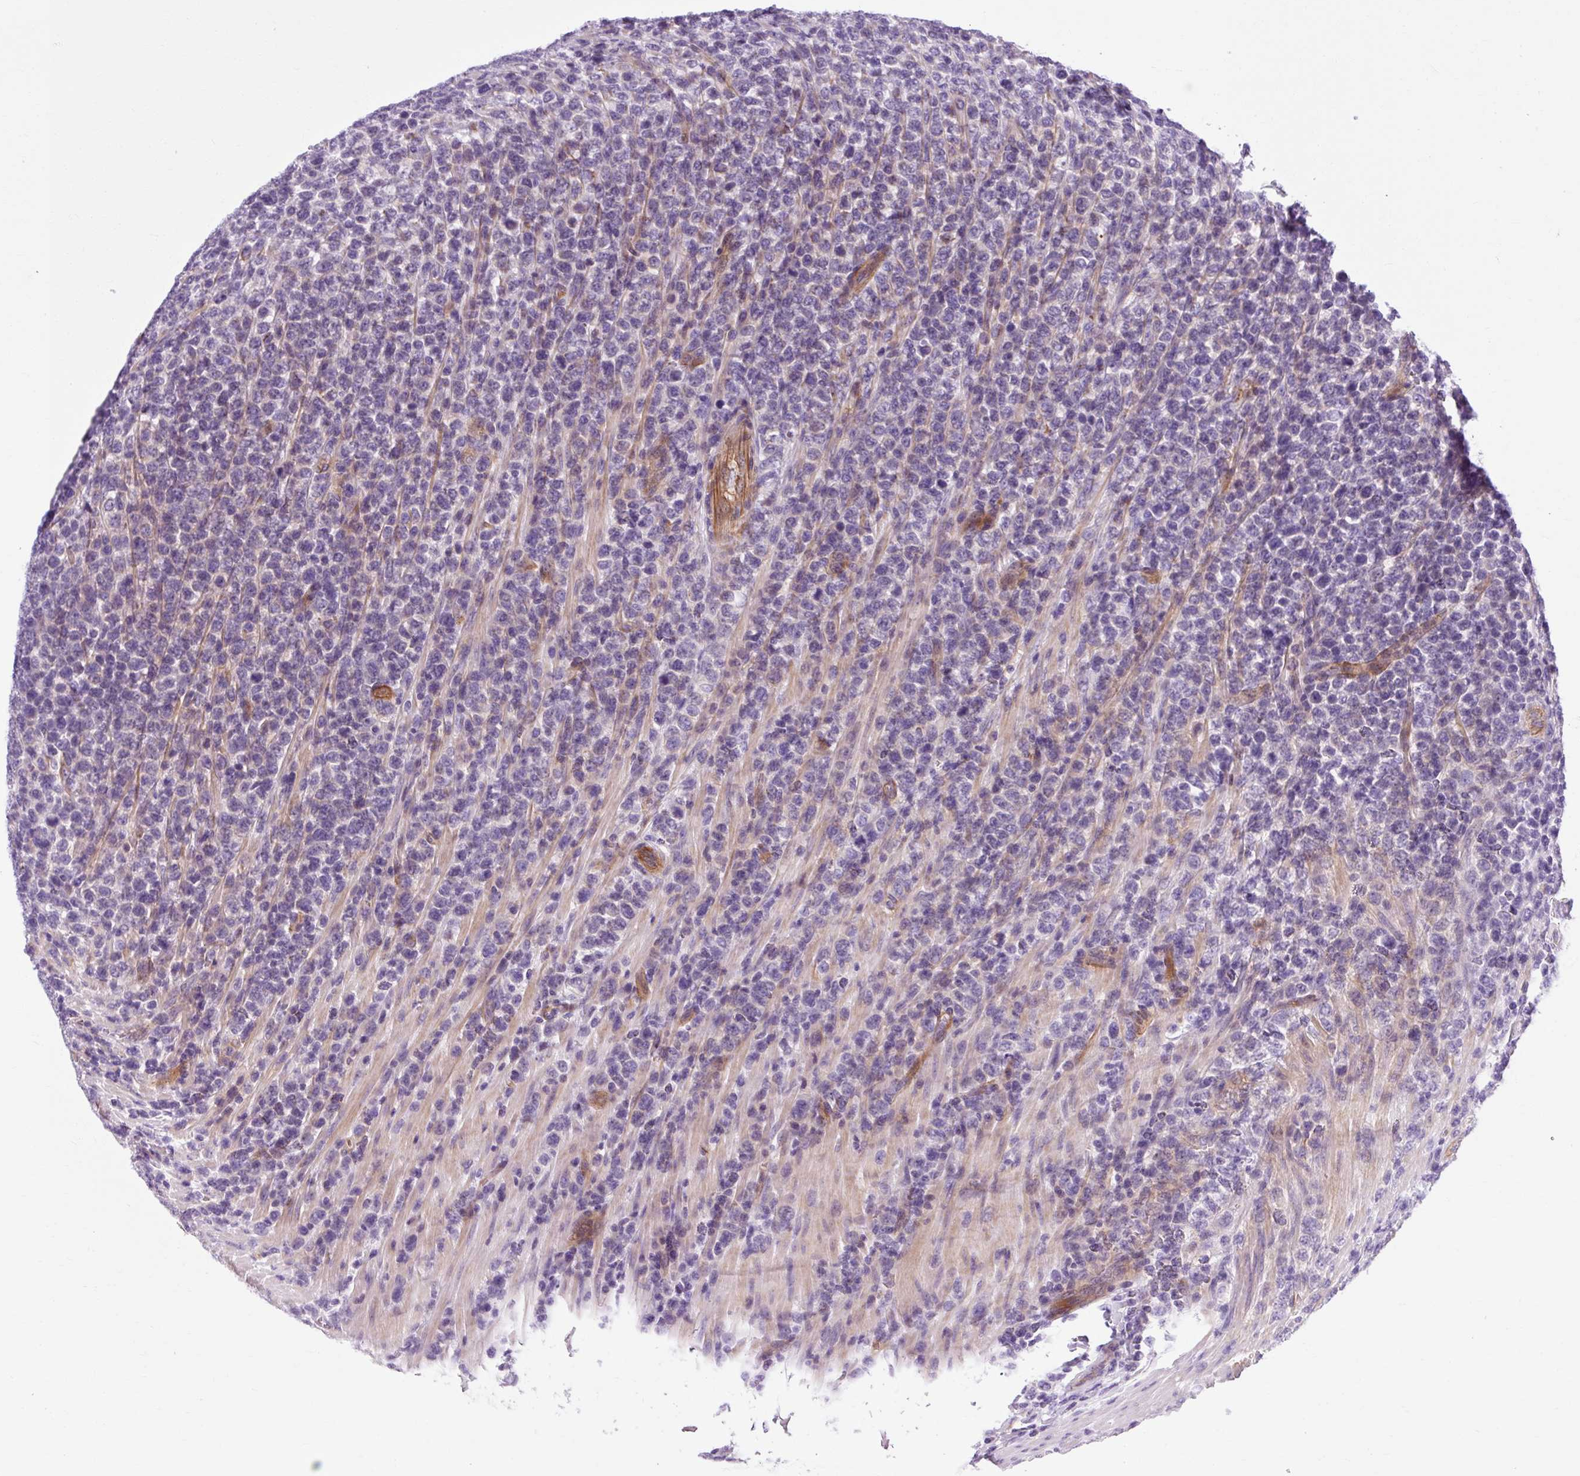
{"staining": {"intensity": "negative", "quantity": "none", "location": "none"}, "tissue": "lymphoma", "cell_type": "Tumor cells", "image_type": "cancer", "snomed": [{"axis": "morphology", "description": "Malignant lymphoma, non-Hodgkin's type, High grade"}, {"axis": "topography", "description": "Soft tissue"}], "caption": "A high-resolution image shows IHC staining of high-grade malignant lymphoma, non-Hodgkin's type, which demonstrates no significant positivity in tumor cells.", "gene": "OOEP", "patient": {"sex": "female", "age": 56}}